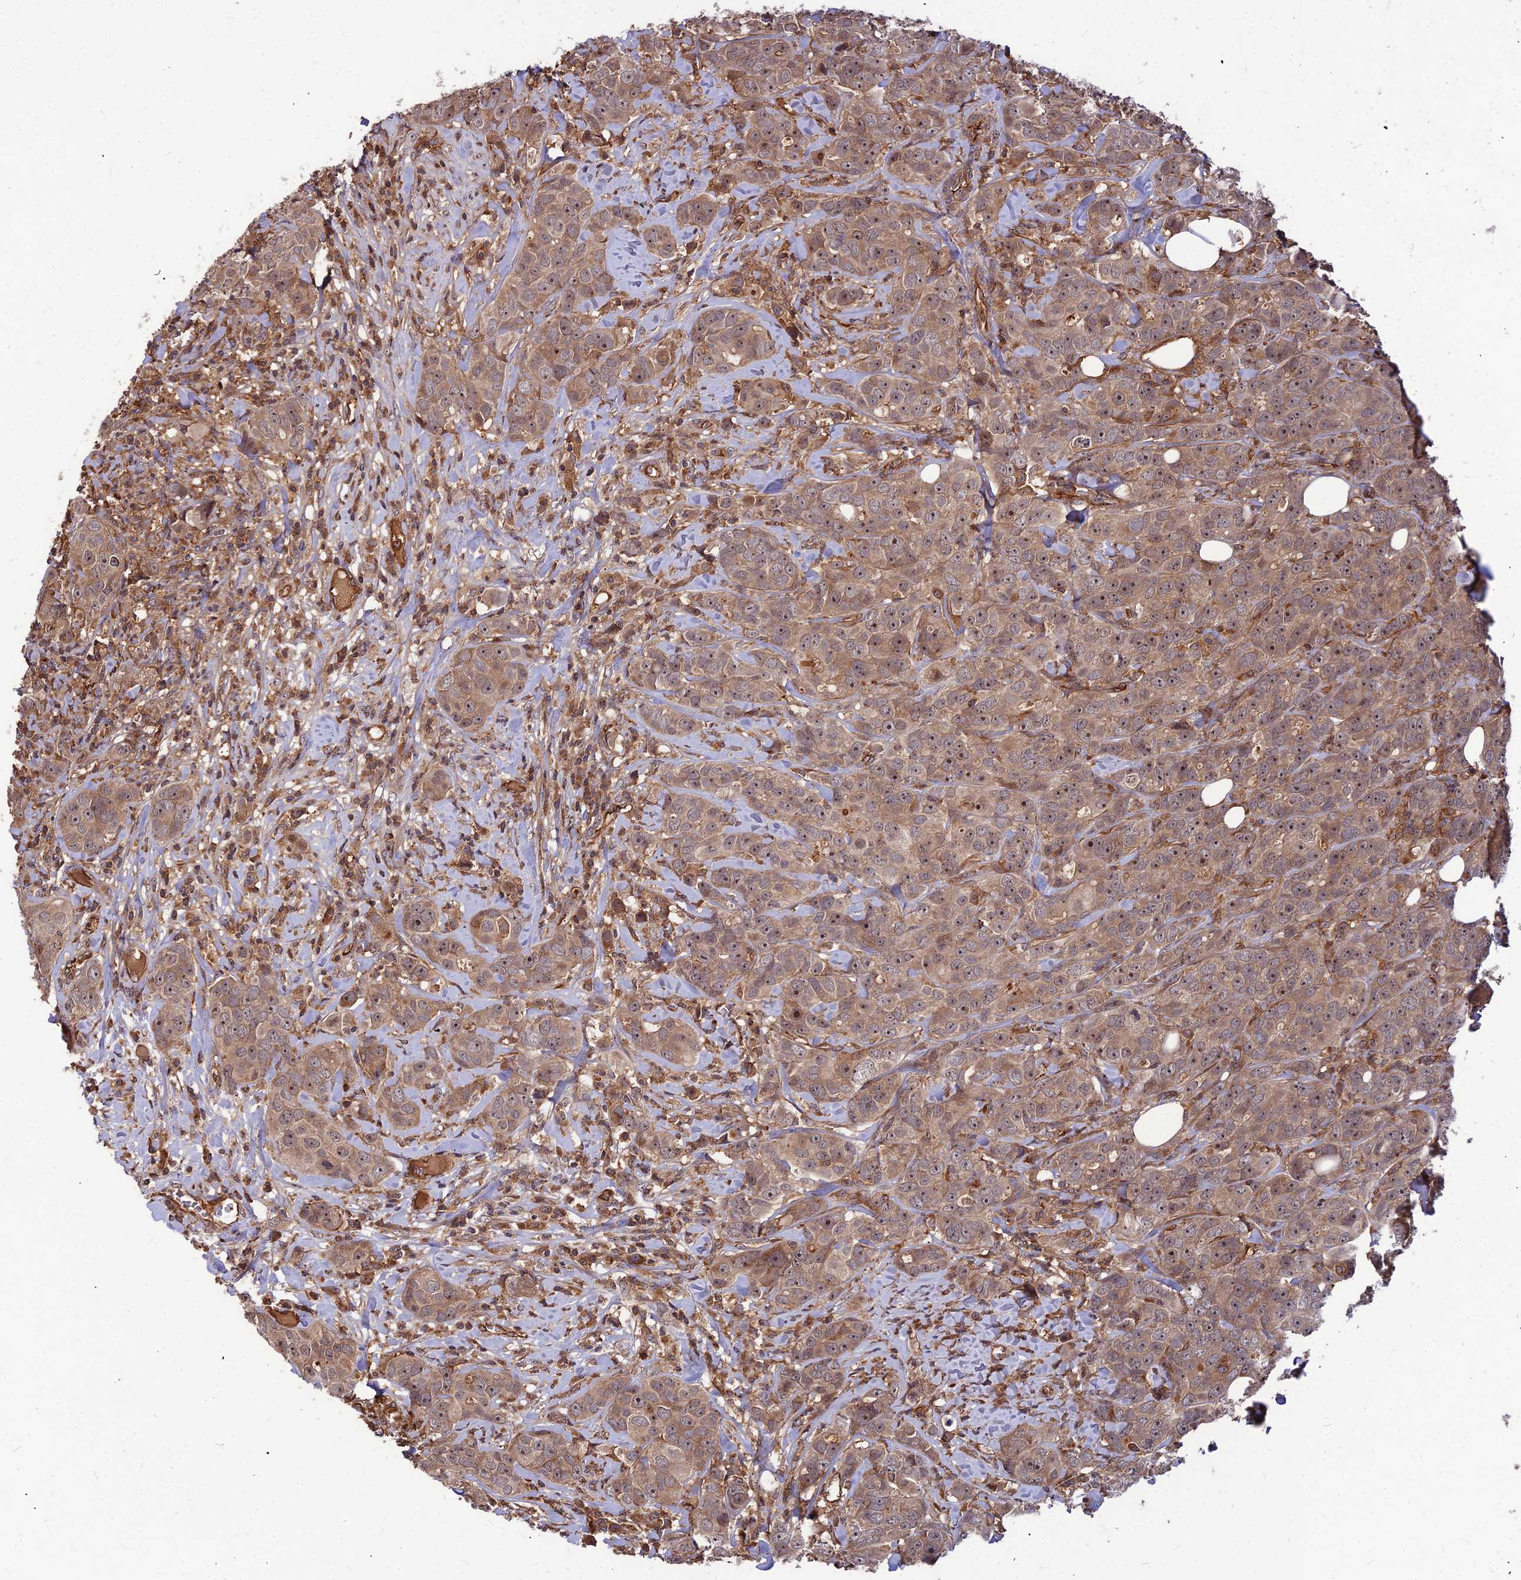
{"staining": {"intensity": "moderate", "quantity": ">75%", "location": "cytoplasmic/membranous,nuclear"}, "tissue": "breast cancer", "cell_type": "Tumor cells", "image_type": "cancer", "snomed": [{"axis": "morphology", "description": "Duct carcinoma"}, {"axis": "topography", "description": "Breast"}], "caption": "A high-resolution micrograph shows IHC staining of breast cancer, which displays moderate cytoplasmic/membranous and nuclear expression in about >75% of tumor cells. The protein is stained brown, and the nuclei are stained in blue (DAB IHC with brightfield microscopy, high magnification).", "gene": "ZNF467", "patient": {"sex": "female", "age": 43}}